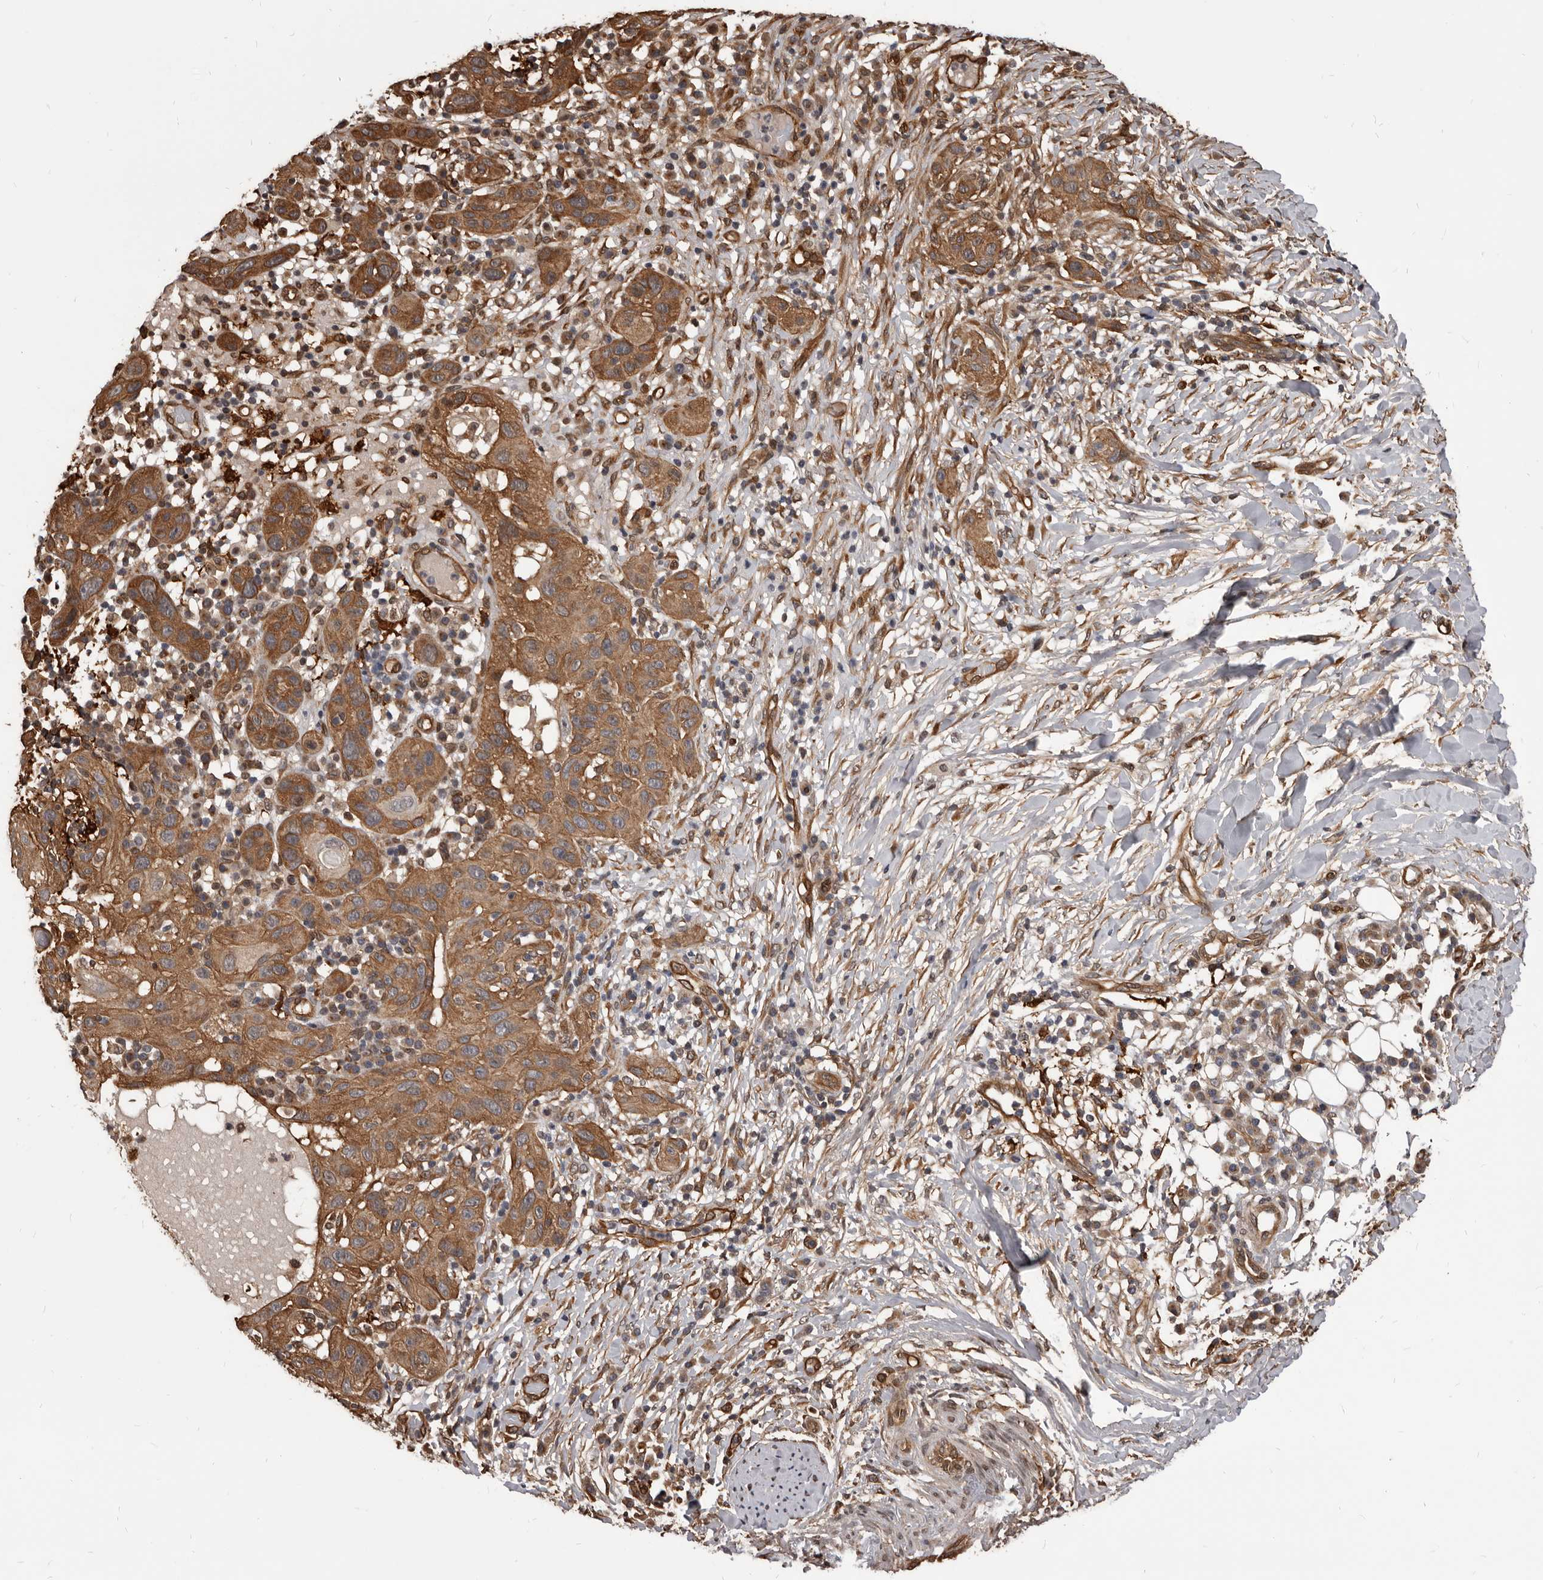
{"staining": {"intensity": "moderate", "quantity": ">75%", "location": "cytoplasmic/membranous"}, "tissue": "skin cancer", "cell_type": "Tumor cells", "image_type": "cancer", "snomed": [{"axis": "morphology", "description": "Normal tissue, NOS"}, {"axis": "morphology", "description": "Squamous cell carcinoma, NOS"}, {"axis": "topography", "description": "Skin"}], "caption": "Immunohistochemistry of skin cancer shows medium levels of moderate cytoplasmic/membranous expression in approximately >75% of tumor cells. (Stains: DAB in brown, nuclei in blue, Microscopy: brightfield microscopy at high magnification).", "gene": "ADAMTS20", "patient": {"sex": "female", "age": 96}}